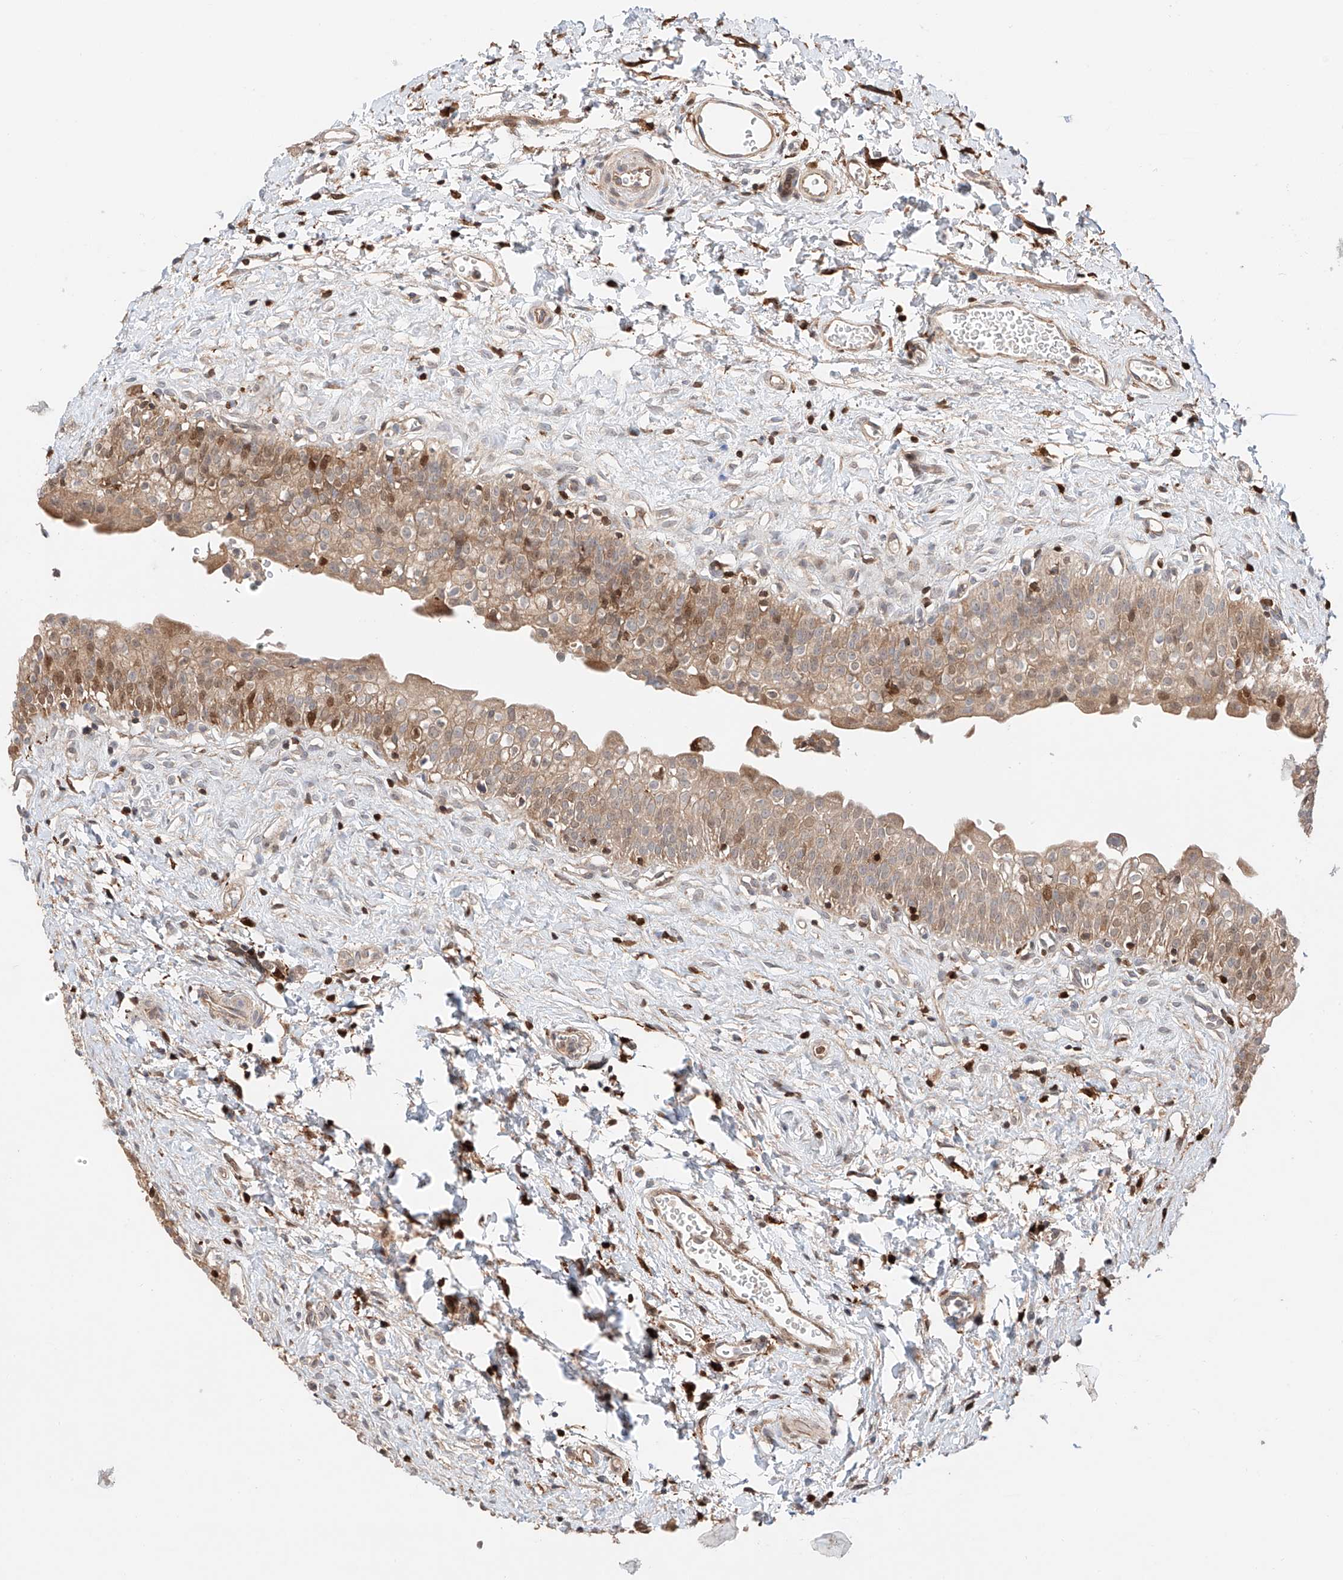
{"staining": {"intensity": "moderate", "quantity": "<25%", "location": "cytoplasmic/membranous"}, "tissue": "urinary bladder", "cell_type": "Urothelial cells", "image_type": "normal", "snomed": [{"axis": "morphology", "description": "Normal tissue, NOS"}, {"axis": "topography", "description": "Urinary bladder"}], "caption": "DAB (3,3'-diaminobenzidine) immunohistochemical staining of unremarkable urinary bladder reveals moderate cytoplasmic/membranous protein expression in approximately <25% of urothelial cells.", "gene": "IGSF22", "patient": {"sex": "male", "age": 51}}